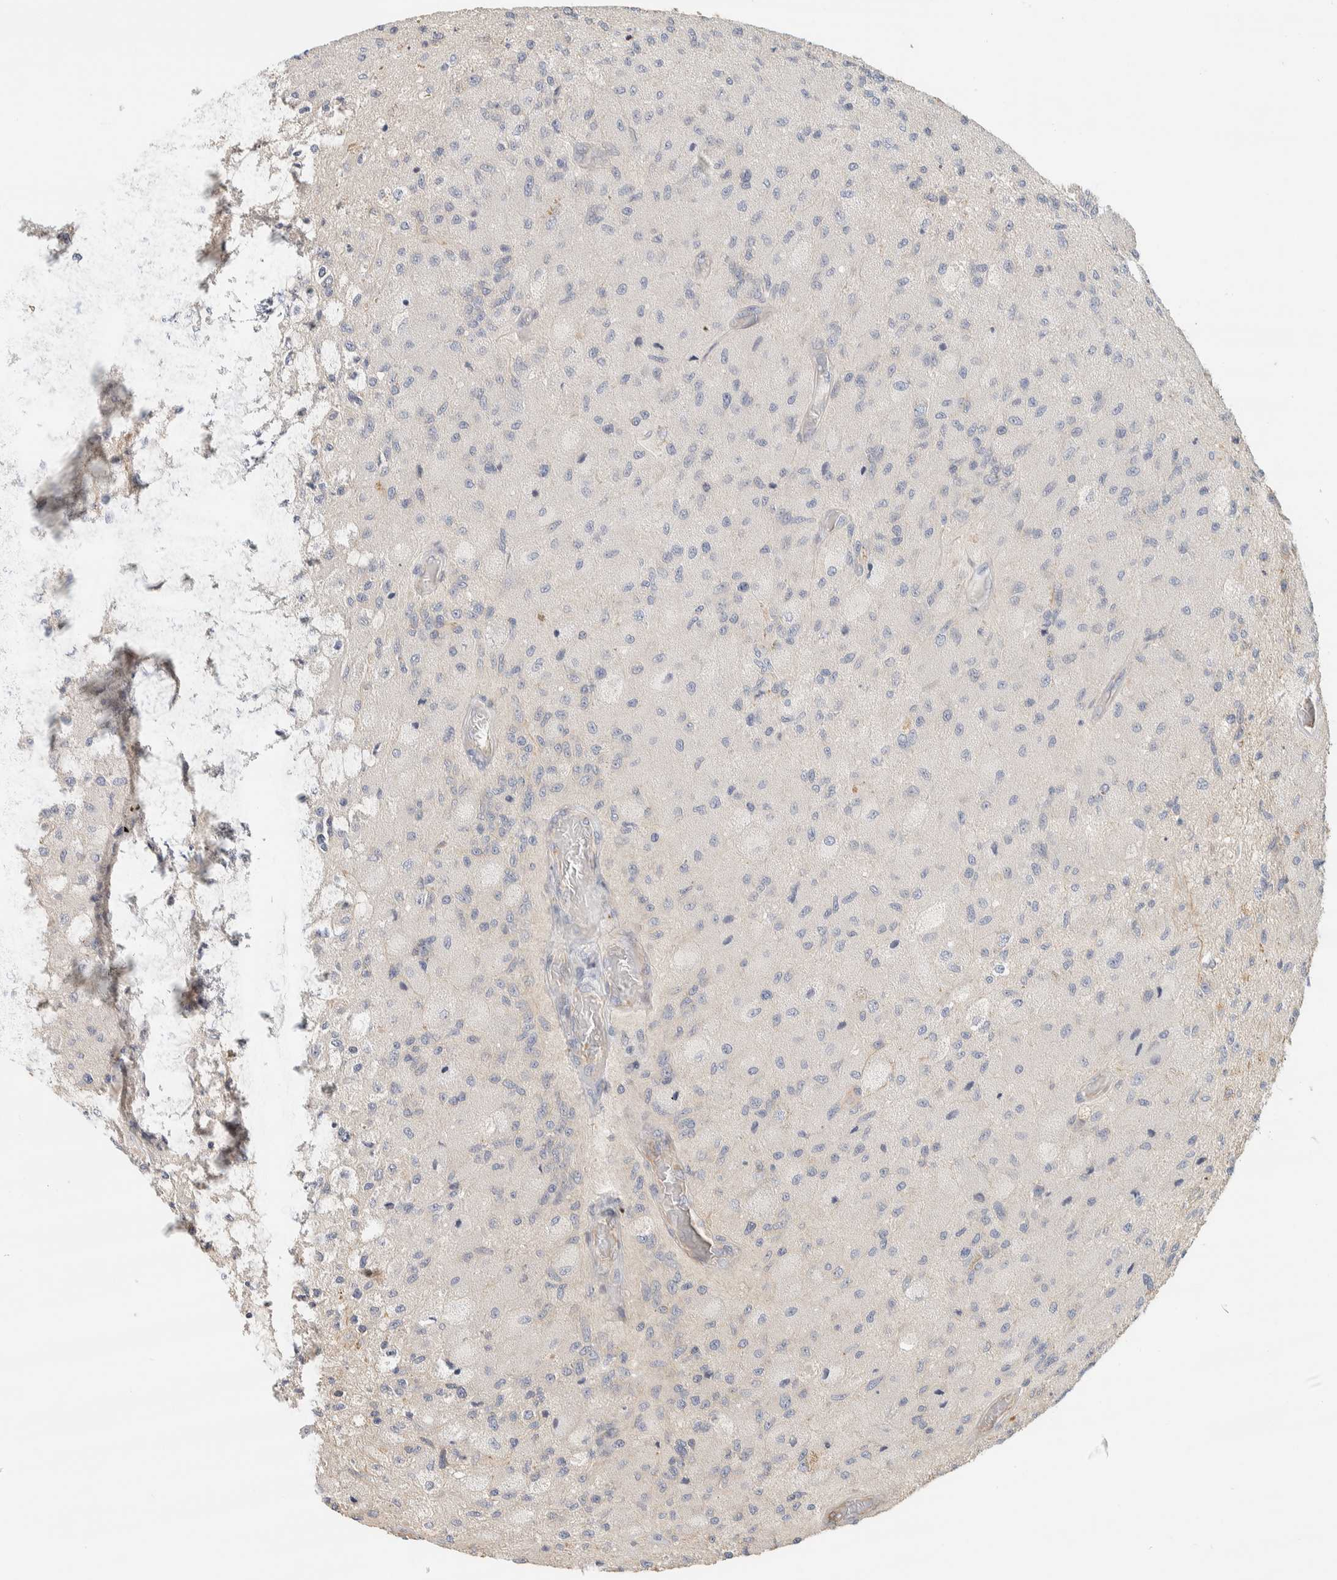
{"staining": {"intensity": "negative", "quantity": "none", "location": "none"}, "tissue": "glioma", "cell_type": "Tumor cells", "image_type": "cancer", "snomed": [{"axis": "morphology", "description": "Normal tissue, NOS"}, {"axis": "morphology", "description": "Glioma, malignant, High grade"}, {"axis": "topography", "description": "Cerebral cortex"}], "caption": "DAB immunohistochemical staining of glioma reveals no significant staining in tumor cells.", "gene": "CDR2", "patient": {"sex": "male", "age": 77}}